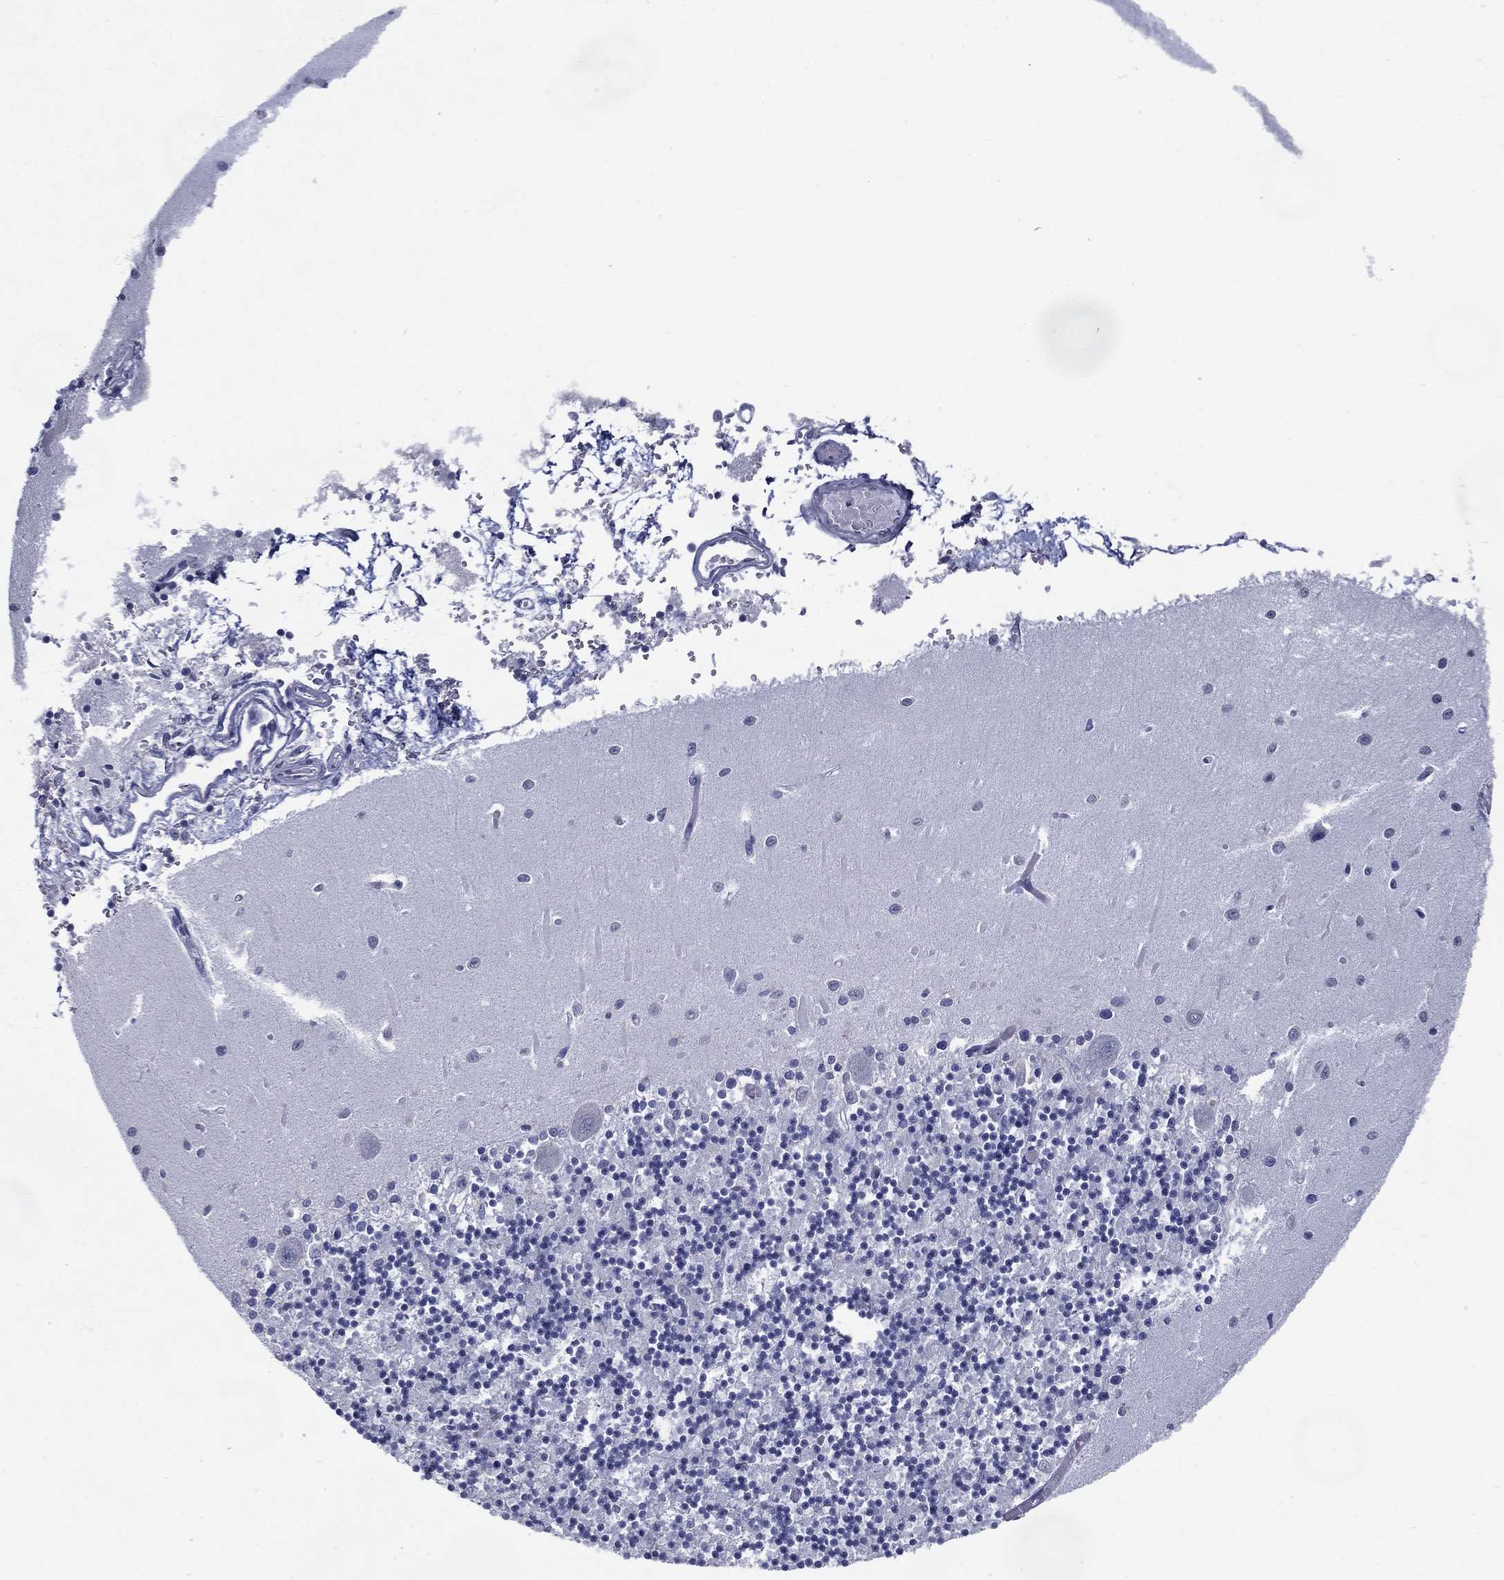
{"staining": {"intensity": "negative", "quantity": "none", "location": "none"}, "tissue": "cerebellum", "cell_type": "Cells in granular layer", "image_type": "normal", "snomed": [{"axis": "morphology", "description": "Normal tissue, NOS"}, {"axis": "topography", "description": "Cerebellum"}], "caption": "This micrograph is of benign cerebellum stained with immunohistochemistry (IHC) to label a protein in brown with the nuclei are counter-stained blue. There is no positivity in cells in granular layer. Nuclei are stained in blue.", "gene": "C19orf18", "patient": {"sex": "female", "age": 64}}